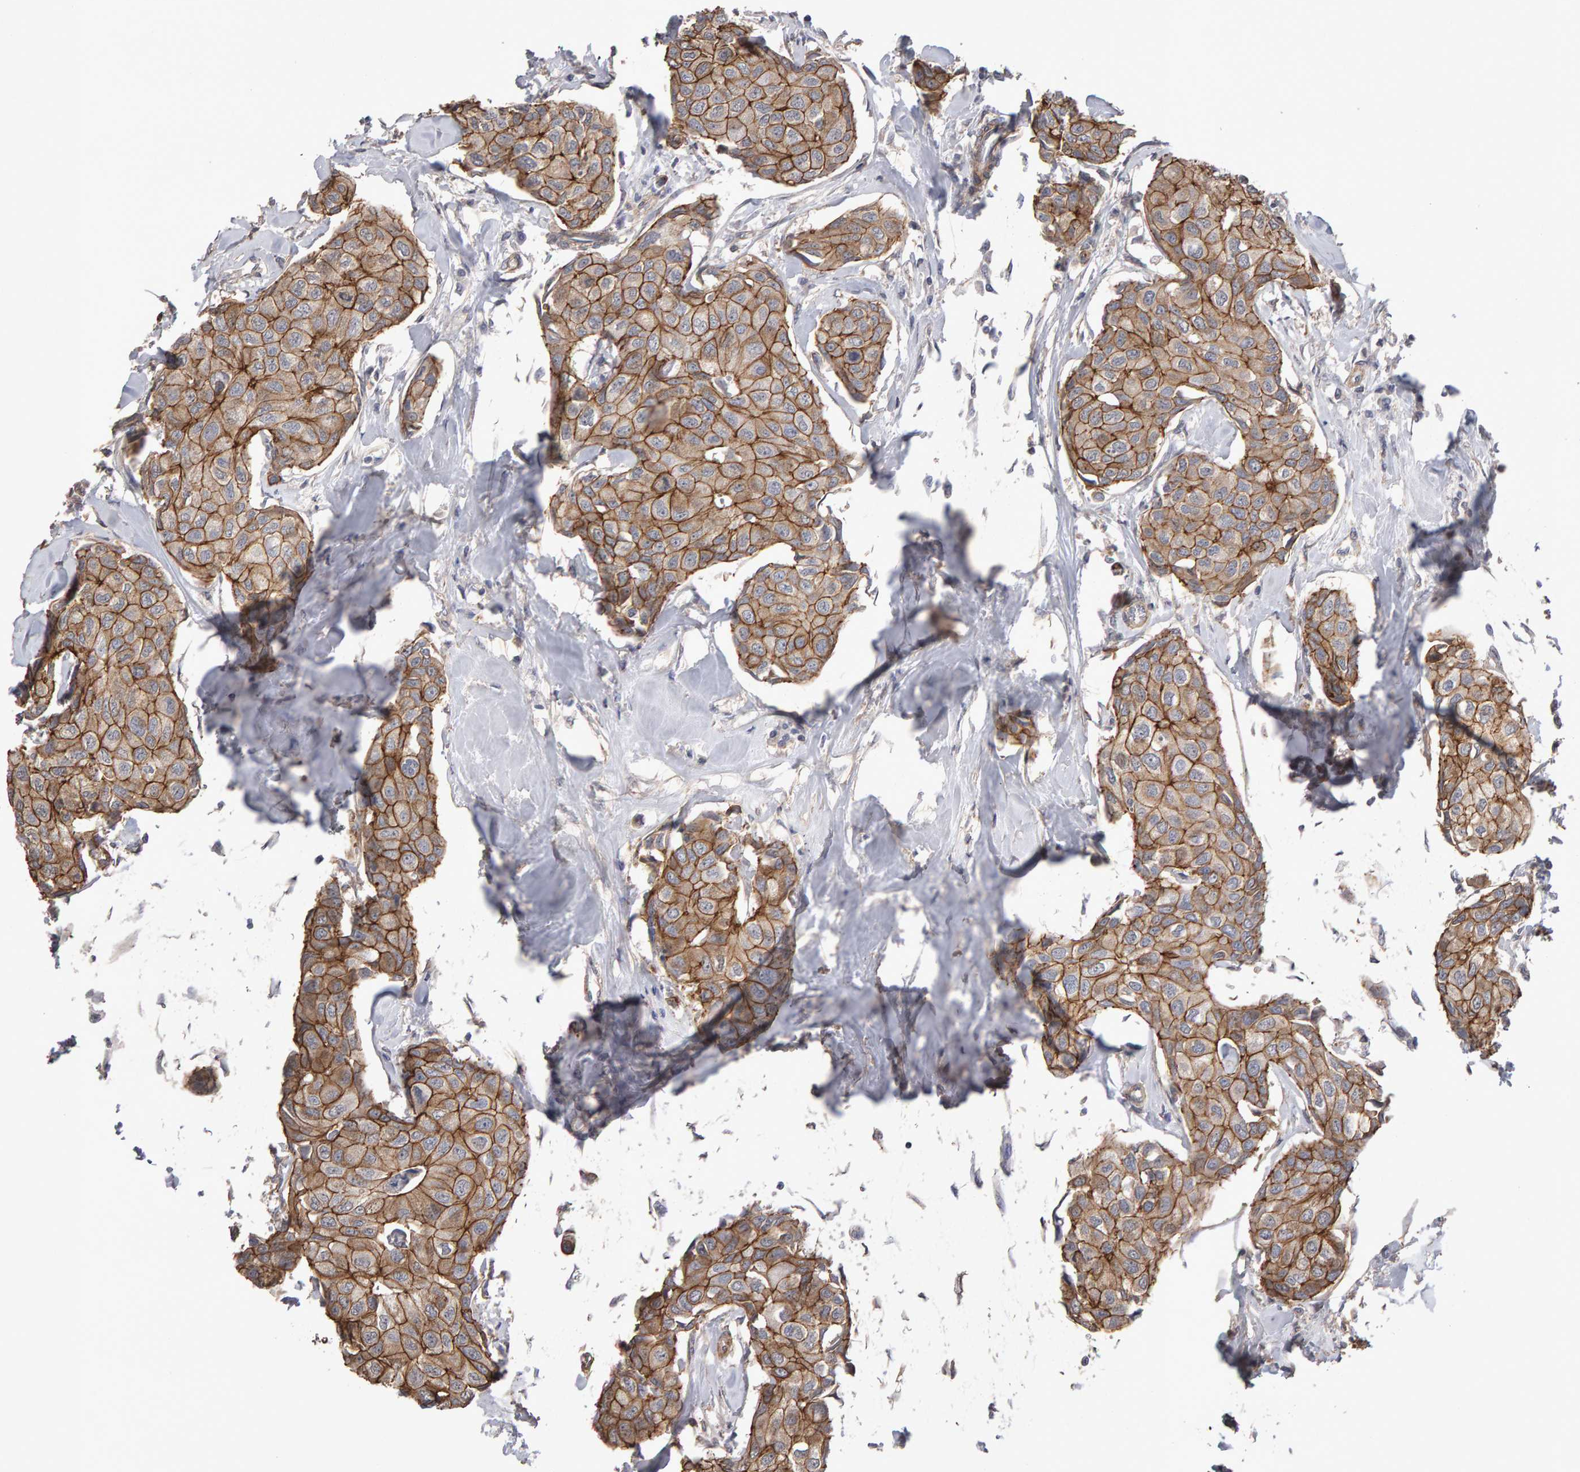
{"staining": {"intensity": "moderate", "quantity": ">75%", "location": "cytoplasmic/membranous"}, "tissue": "breast cancer", "cell_type": "Tumor cells", "image_type": "cancer", "snomed": [{"axis": "morphology", "description": "Duct carcinoma"}, {"axis": "topography", "description": "Breast"}], "caption": "A brown stain labels moderate cytoplasmic/membranous positivity of a protein in human intraductal carcinoma (breast) tumor cells.", "gene": "SCRIB", "patient": {"sex": "female", "age": 80}}